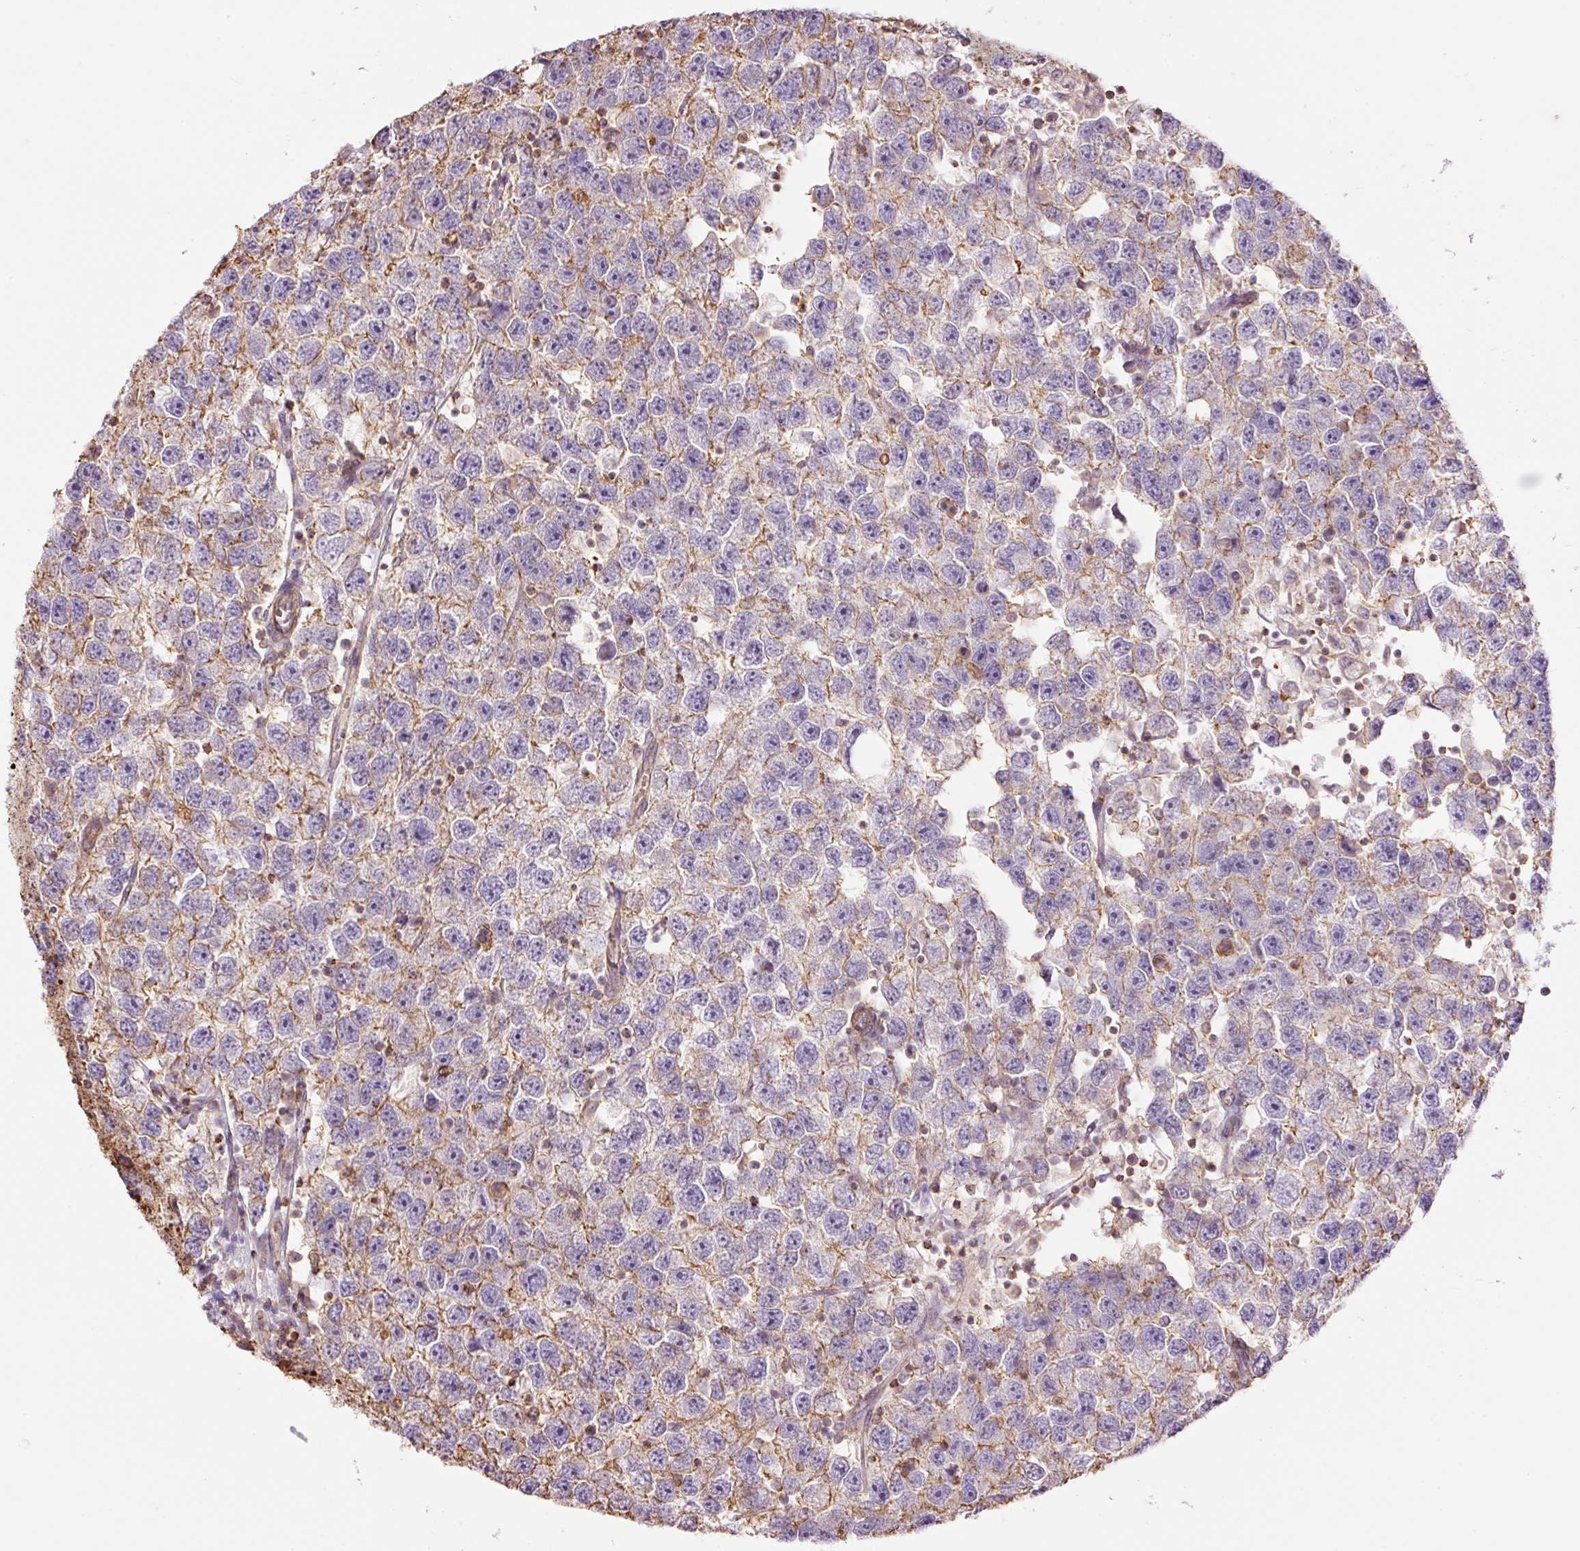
{"staining": {"intensity": "weak", "quantity": "25%-75%", "location": "cytoplasmic/membranous"}, "tissue": "testis cancer", "cell_type": "Tumor cells", "image_type": "cancer", "snomed": [{"axis": "morphology", "description": "Seminoma, NOS"}, {"axis": "topography", "description": "Testis"}], "caption": "Immunohistochemistry (IHC) of human testis cancer (seminoma) shows low levels of weak cytoplasmic/membranous staining in approximately 25%-75% of tumor cells.", "gene": "PPP1R1B", "patient": {"sex": "male", "age": 26}}